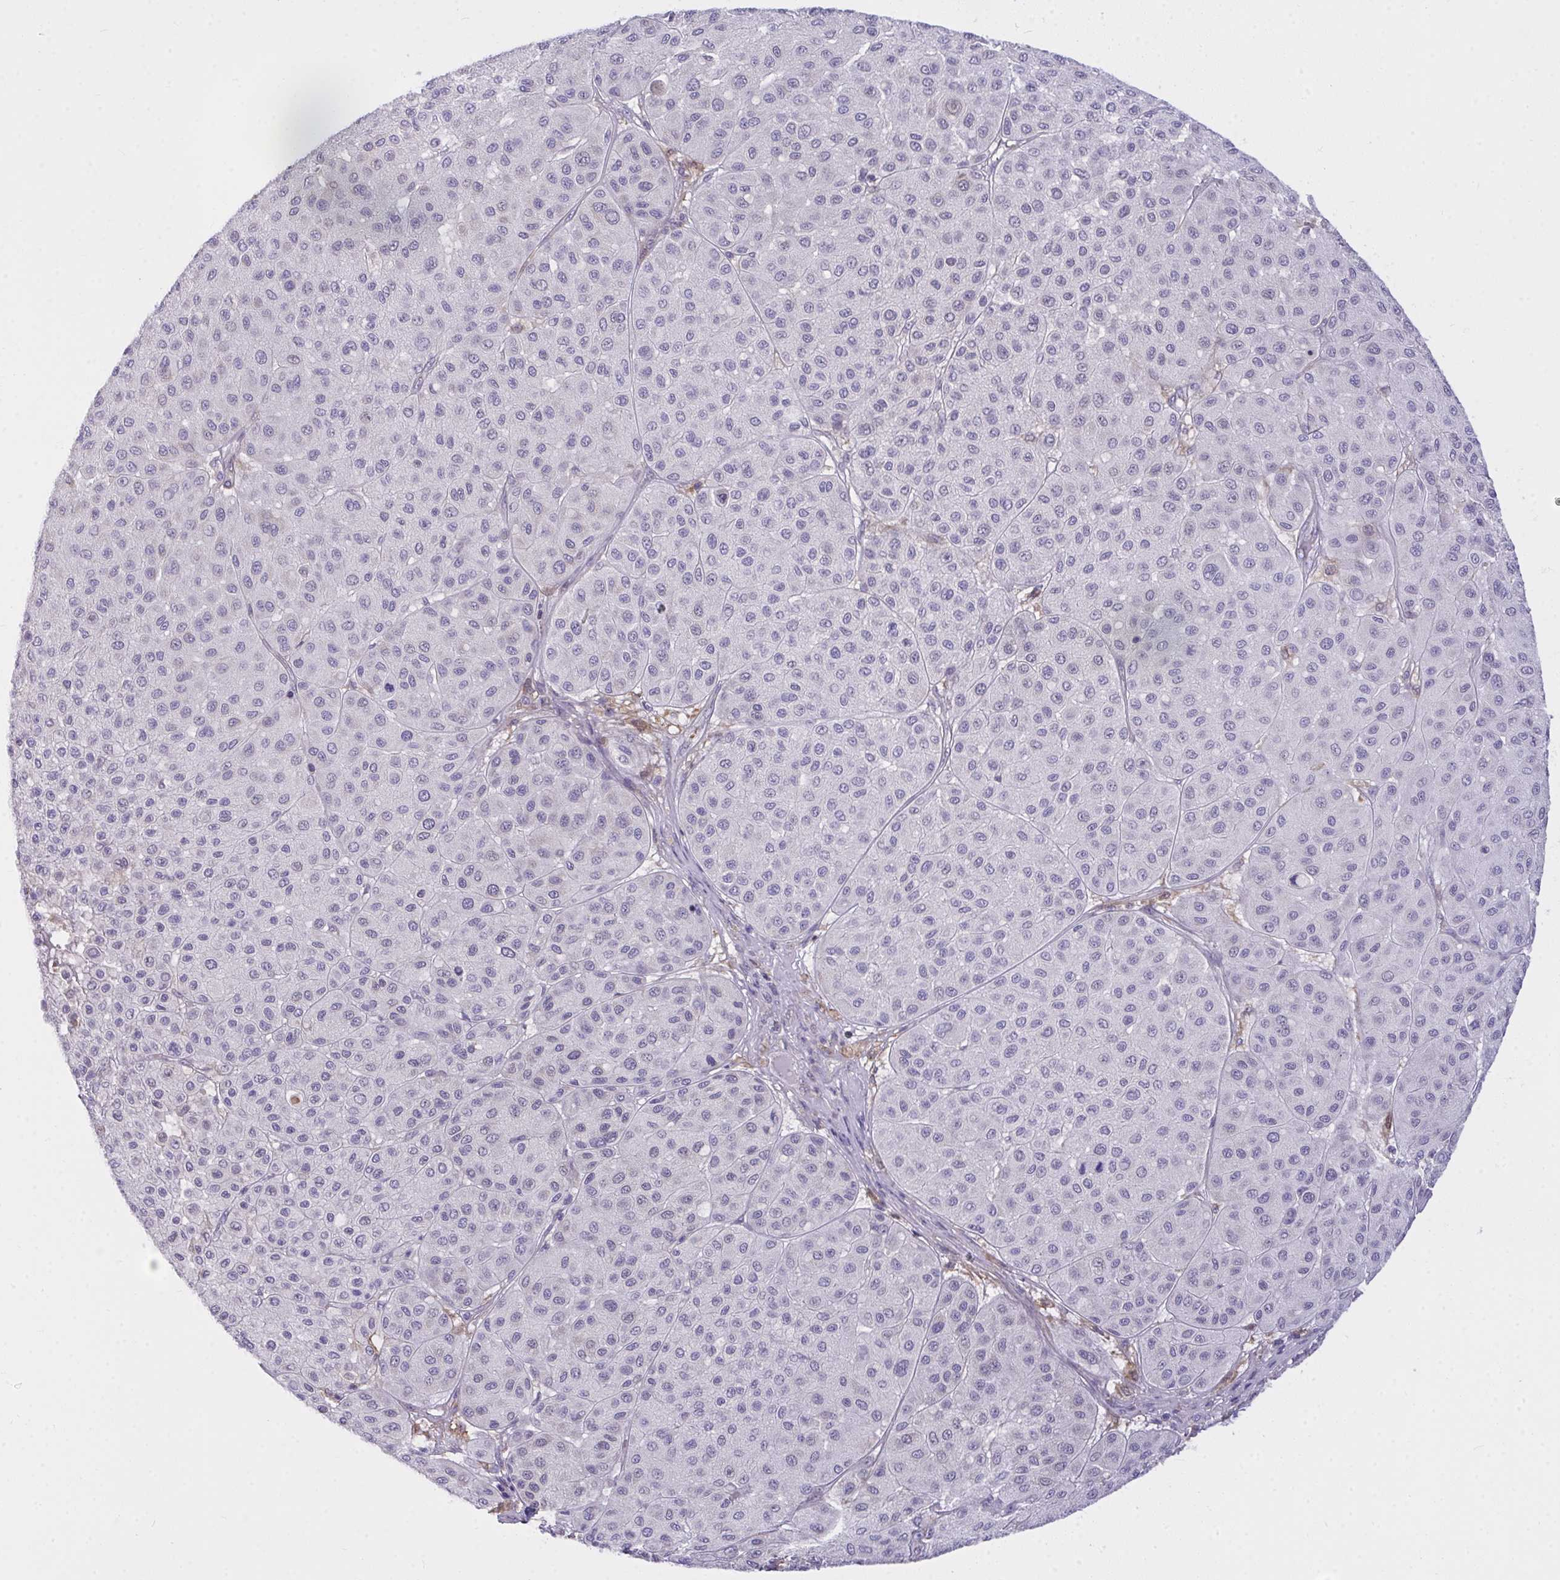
{"staining": {"intensity": "negative", "quantity": "none", "location": "none"}, "tissue": "melanoma", "cell_type": "Tumor cells", "image_type": "cancer", "snomed": [{"axis": "morphology", "description": "Malignant melanoma, Metastatic site"}, {"axis": "topography", "description": "Smooth muscle"}], "caption": "Melanoma stained for a protein using immunohistochemistry exhibits no expression tumor cells.", "gene": "SEMA6B", "patient": {"sex": "male", "age": 41}}